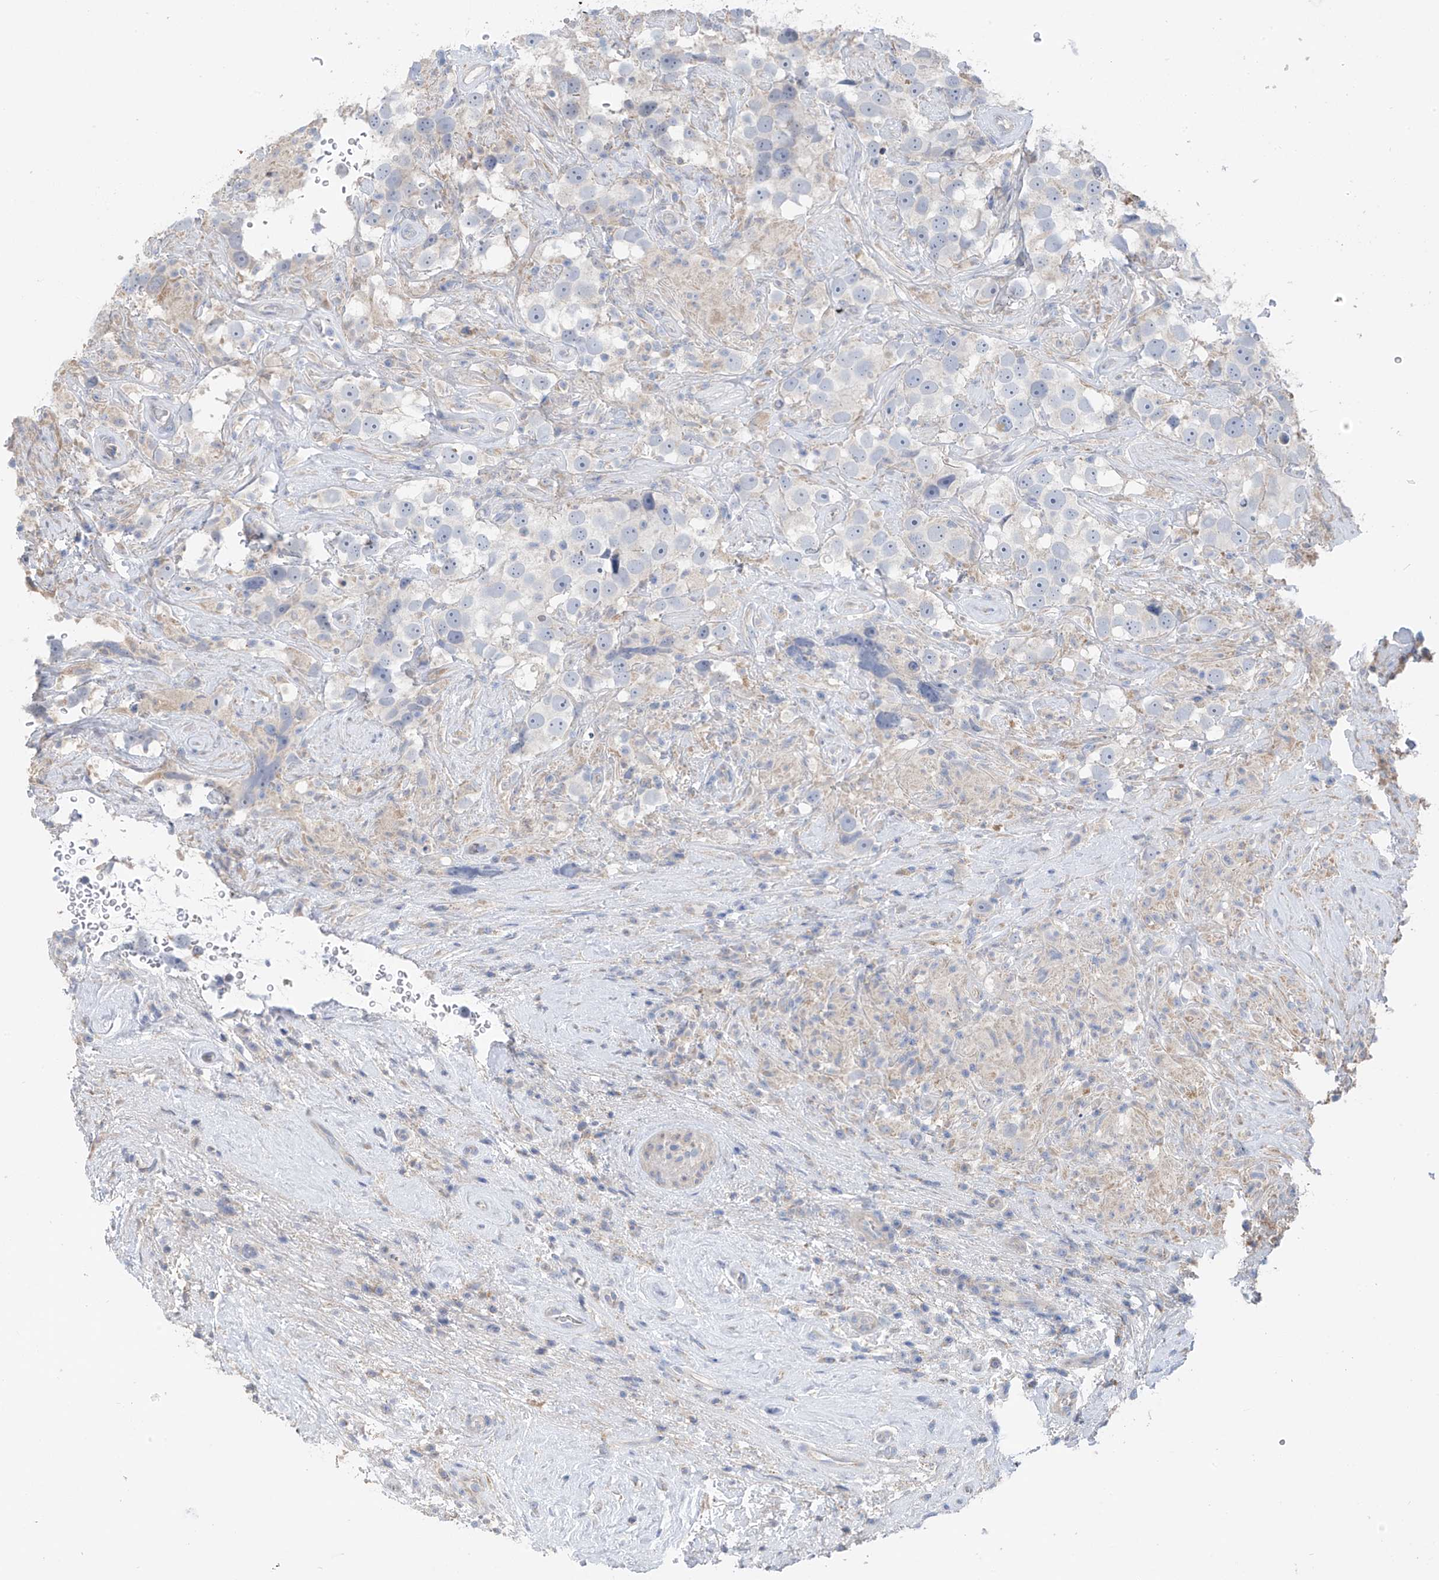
{"staining": {"intensity": "negative", "quantity": "none", "location": "none"}, "tissue": "testis cancer", "cell_type": "Tumor cells", "image_type": "cancer", "snomed": [{"axis": "morphology", "description": "Seminoma, NOS"}, {"axis": "topography", "description": "Testis"}], "caption": "Seminoma (testis) was stained to show a protein in brown. There is no significant expression in tumor cells.", "gene": "SYN3", "patient": {"sex": "male", "age": 49}}